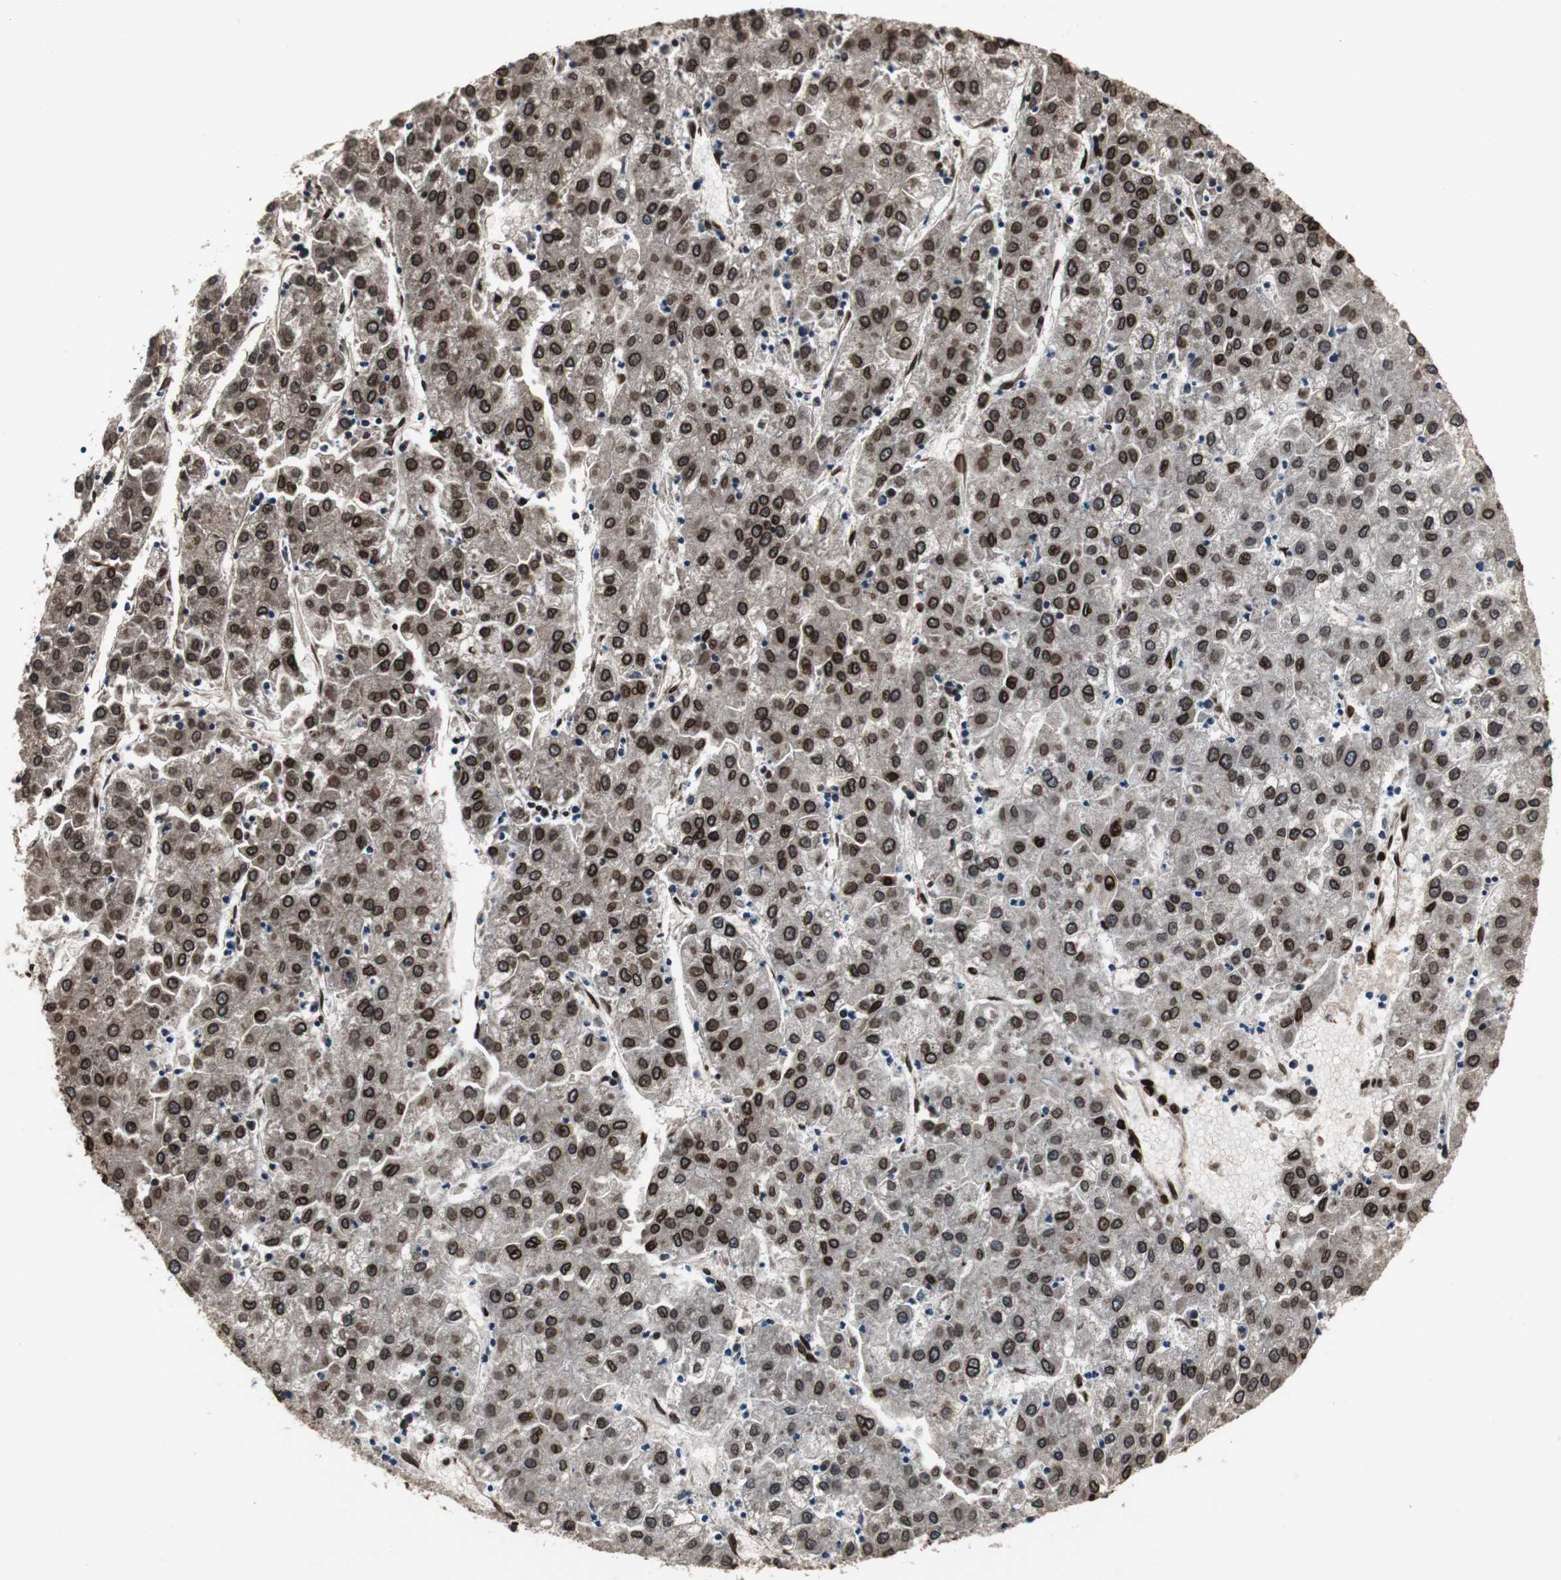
{"staining": {"intensity": "strong", "quantity": ">75%", "location": "cytoplasmic/membranous,nuclear"}, "tissue": "liver cancer", "cell_type": "Tumor cells", "image_type": "cancer", "snomed": [{"axis": "morphology", "description": "Carcinoma, Hepatocellular, NOS"}, {"axis": "topography", "description": "Liver"}], "caption": "The immunohistochemical stain highlights strong cytoplasmic/membranous and nuclear positivity in tumor cells of liver hepatocellular carcinoma tissue. Nuclei are stained in blue.", "gene": "LMNA", "patient": {"sex": "male", "age": 72}}